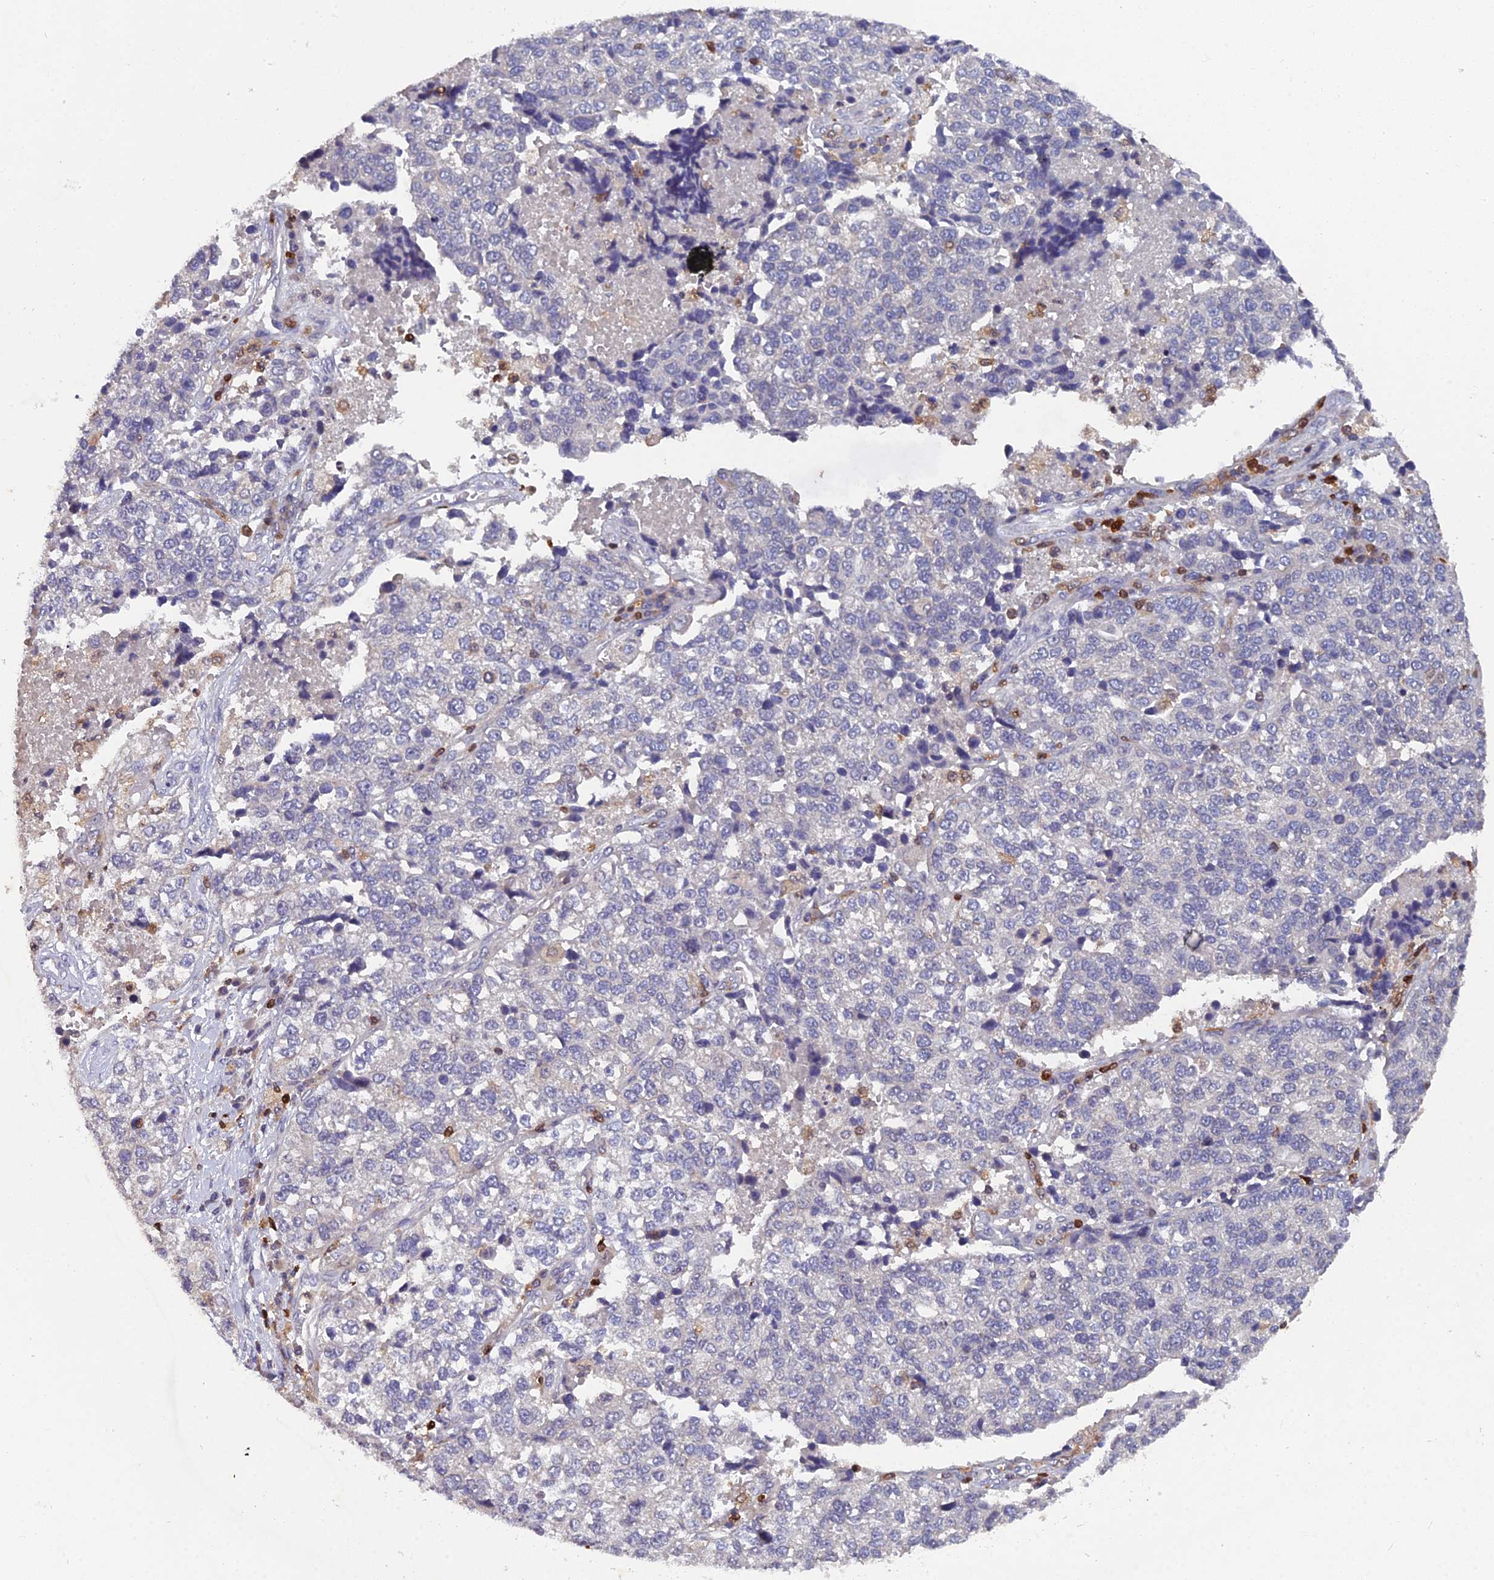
{"staining": {"intensity": "negative", "quantity": "none", "location": "none"}, "tissue": "lung cancer", "cell_type": "Tumor cells", "image_type": "cancer", "snomed": [{"axis": "morphology", "description": "Adenocarcinoma, NOS"}, {"axis": "topography", "description": "Lung"}], "caption": "Histopathology image shows no protein expression in tumor cells of adenocarcinoma (lung) tissue.", "gene": "GALK2", "patient": {"sex": "male", "age": 49}}